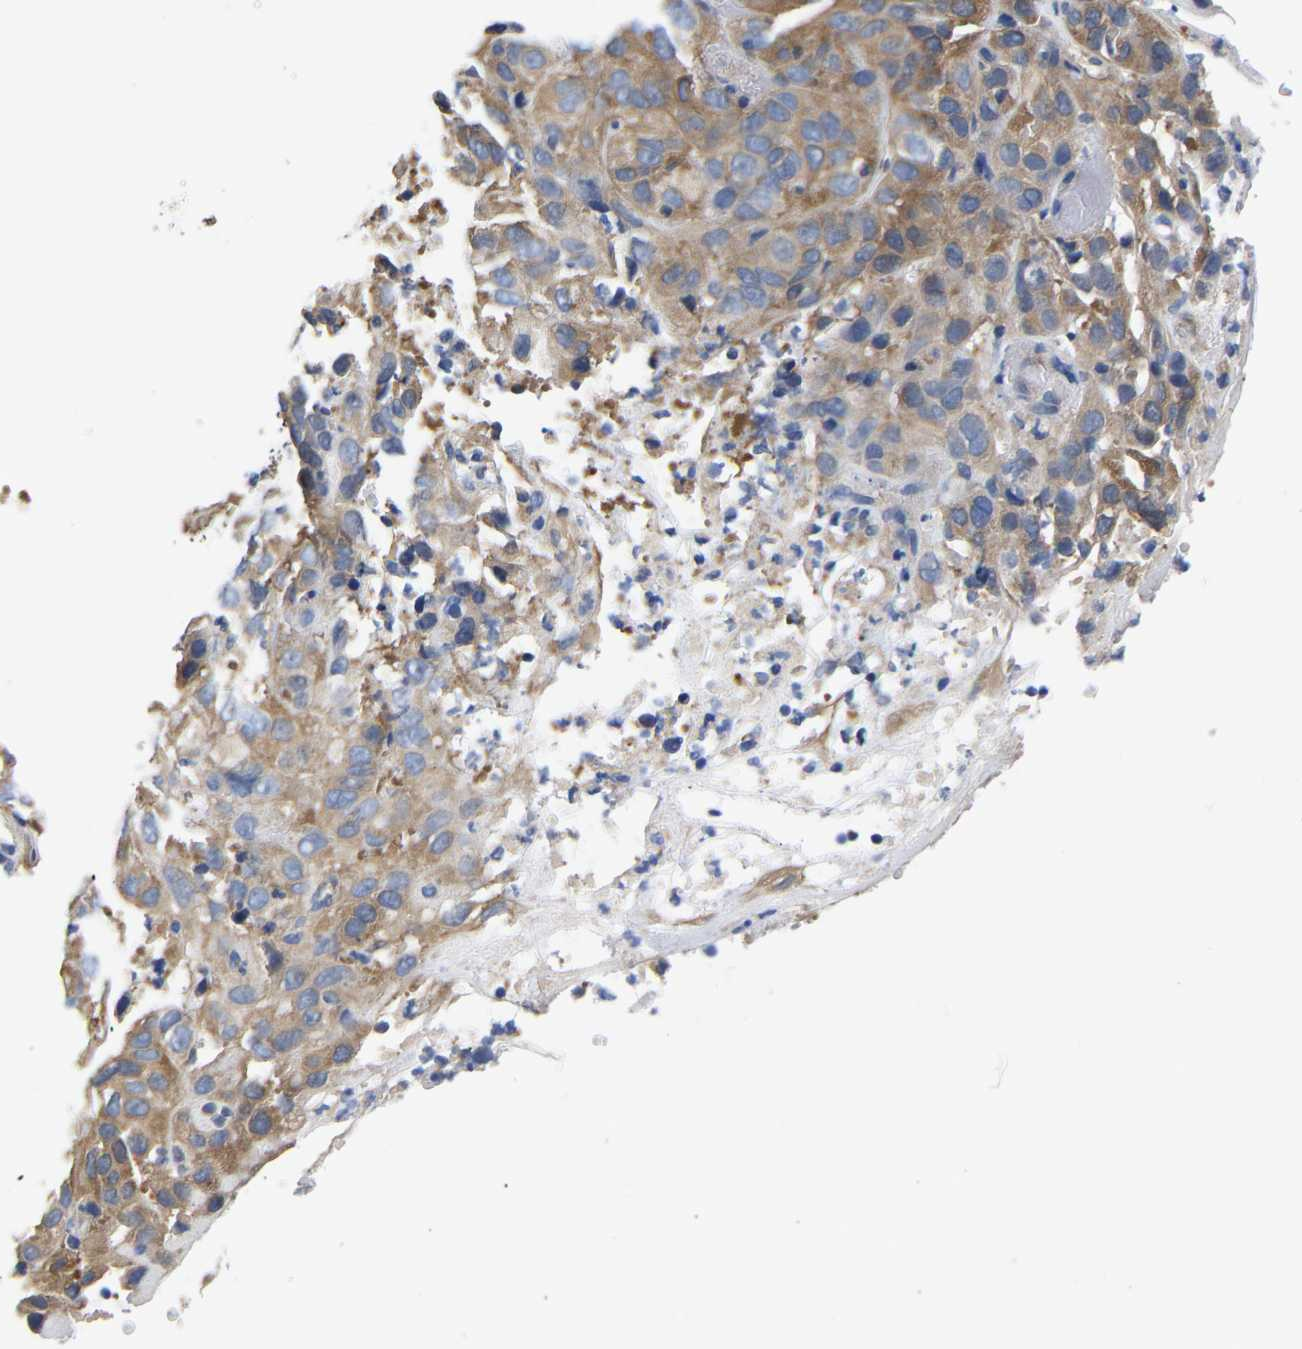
{"staining": {"intensity": "moderate", "quantity": "<25%", "location": "cytoplasmic/membranous"}, "tissue": "cervical cancer", "cell_type": "Tumor cells", "image_type": "cancer", "snomed": [{"axis": "morphology", "description": "Squamous cell carcinoma, NOS"}, {"axis": "topography", "description": "Cervix"}], "caption": "An image of squamous cell carcinoma (cervical) stained for a protein demonstrates moderate cytoplasmic/membranous brown staining in tumor cells.", "gene": "CCDC6", "patient": {"sex": "female", "age": 32}}